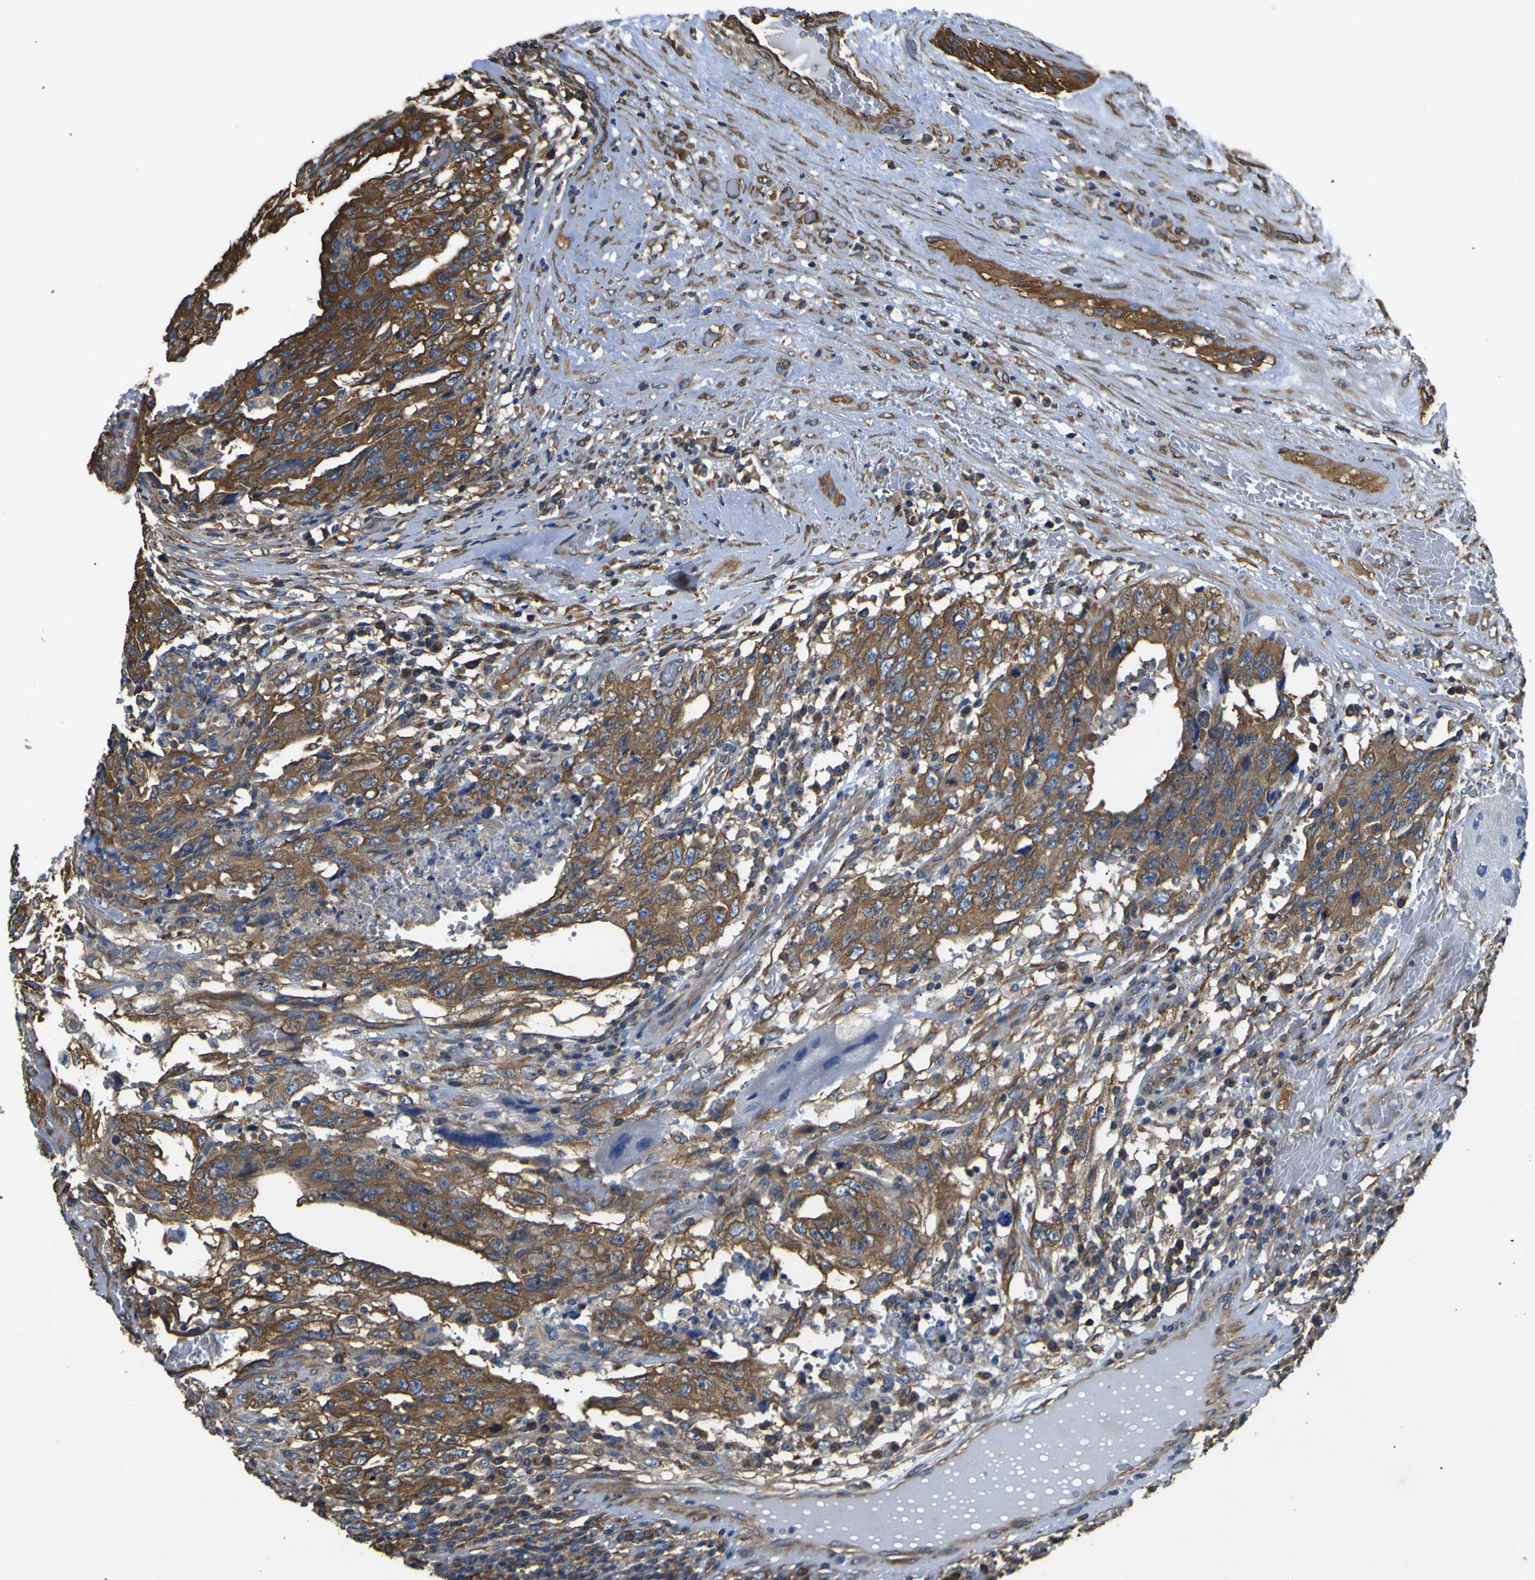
{"staining": {"intensity": "strong", "quantity": ">75%", "location": "cytoplasmic/membranous"}, "tissue": "testis cancer", "cell_type": "Tumor cells", "image_type": "cancer", "snomed": [{"axis": "morphology", "description": "Carcinoma, Embryonal, NOS"}, {"axis": "topography", "description": "Testis"}], "caption": "Strong cytoplasmic/membranous protein staining is present in about >75% of tumor cells in embryonal carcinoma (testis).", "gene": "TUBB", "patient": {"sex": "male", "age": 26}}